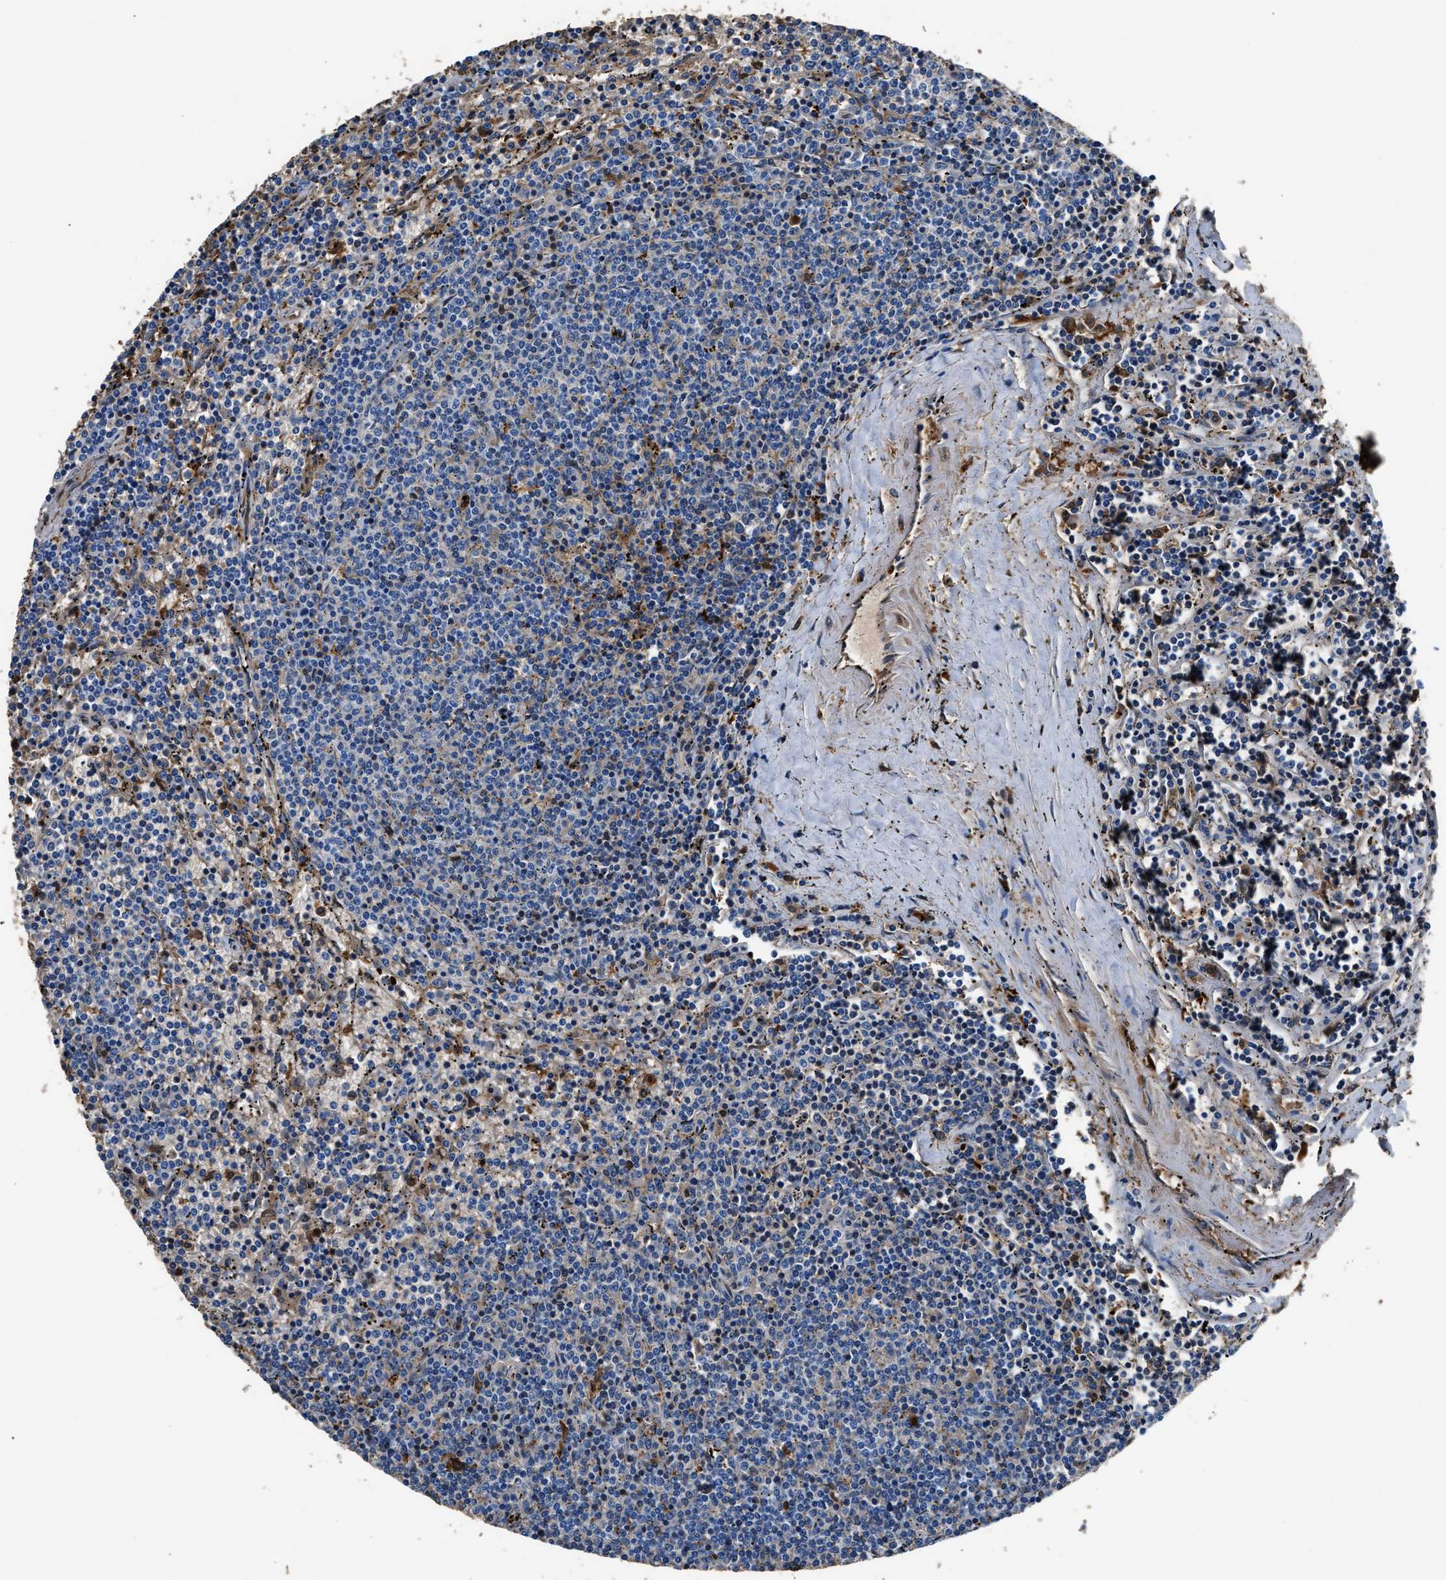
{"staining": {"intensity": "negative", "quantity": "none", "location": "none"}, "tissue": "lymphoma", "cell_type": "Tumor cells", "image_type": "cancer", "snomed": [{"axis": "morphology", "description": "Malignant lymphoma, non-Hodgkin's type, Low grade"}, {"axis": "topography", "description": "Spleen"}], "caption": "Human lymphoma stained for a protein using immunohistochemistry reveals no expression in tumor cells.", "gene": "GSTP1", "patient": {"sex": "female", "age": 50}}